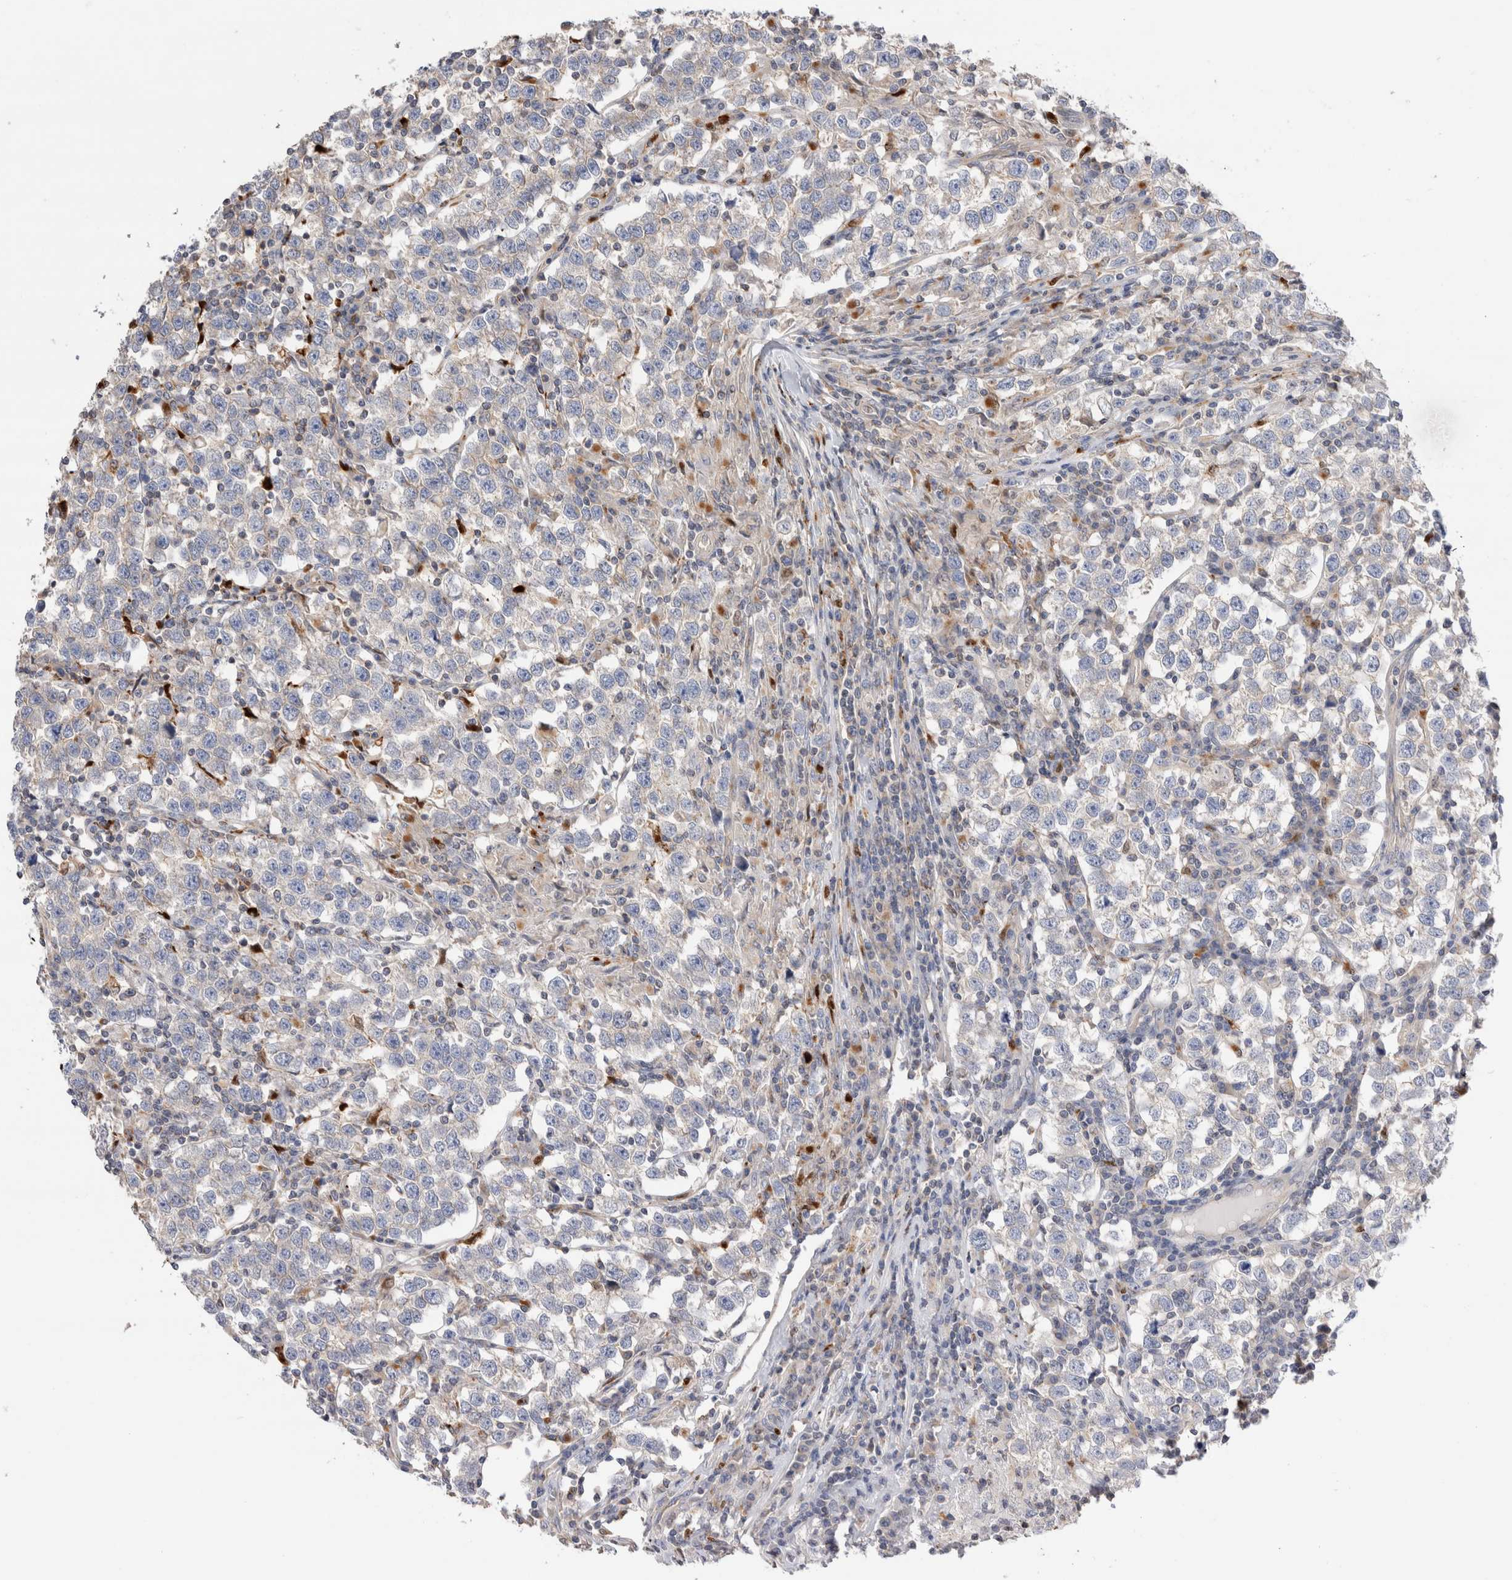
{"staining": {"intensity": "negative", "quantity": "none", "location": "none"}, "tissue": "testis cancer", "cell_type": "Tumor cells", "image_type": "cancer", "snomed": [{"axis": "morphology", "description": "Normal tissue, NOS"}, {"axis": "morphology", "description": "Seminoma, NOS"}, {"axis": "topography", "description": "Testis"}], "caption": "High power microscopy histopathology image of an immunohistochemistry micrograph of testis cancer (seminoma), revealing no significant staining in tumor cells.", "gene": "NXT2", "patient": {"sex": "male", "age": 43}}